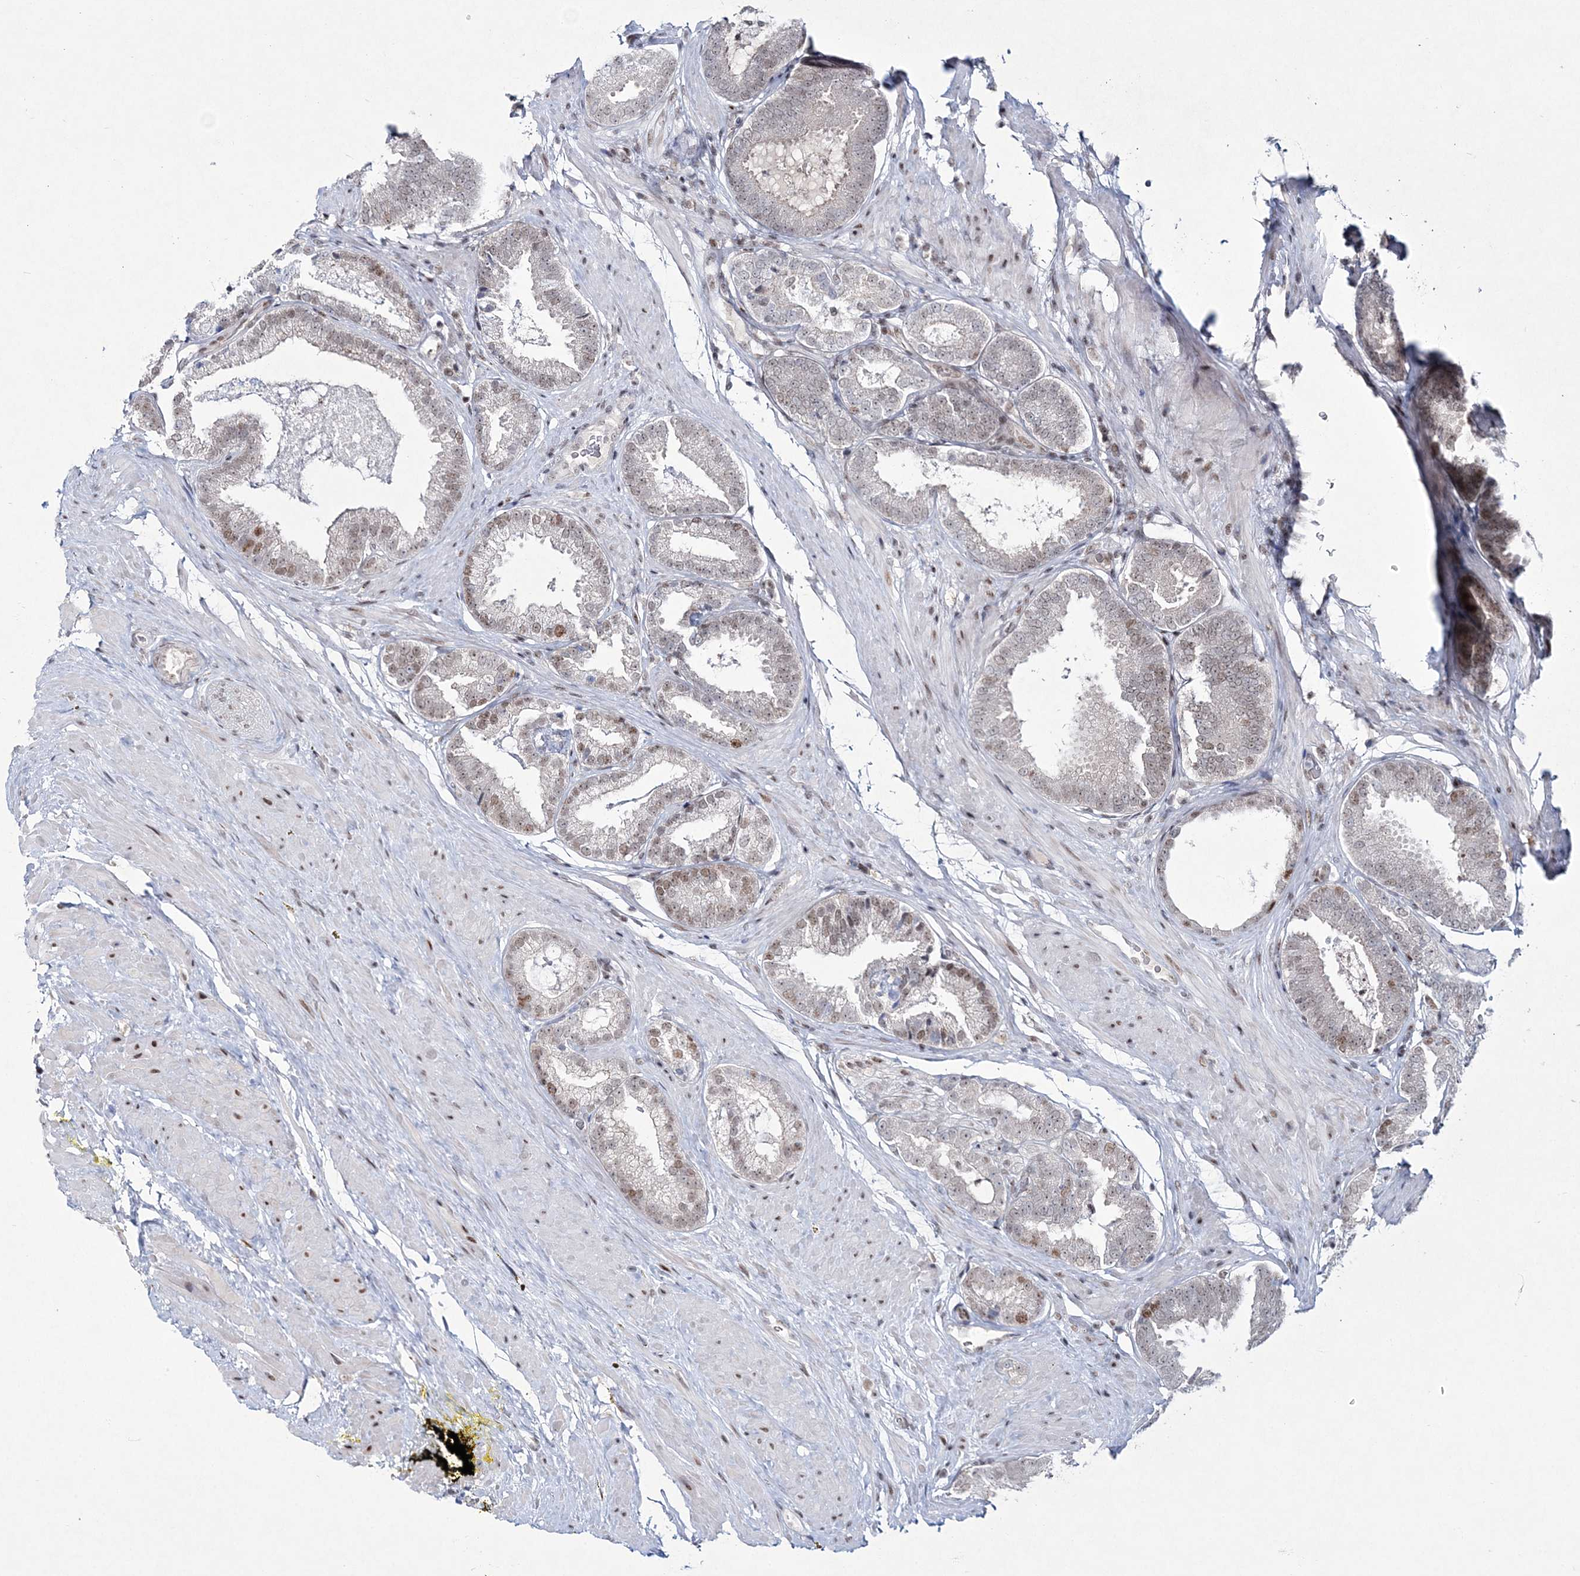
{"staining": {"intensity": "moderate", "quantity": "<25%", "location": "nuclear"}, "tissue": "prostate cancer", "cell_type": "Tumor cells", "image_type": "cancer", "snomed": [{"axis": "morphology", "description": "Adenocarcinoma, Low grade"}, {"axis": "topography", "description": "Prostate"}], "caption": "Human prostate cancer (low-grade adenocarcinoma) stained with a protein marker reveals moderate staining in tumor cells.", "gene": "LRRFIP2", "patient": {"sex": "male", "age": 71}}